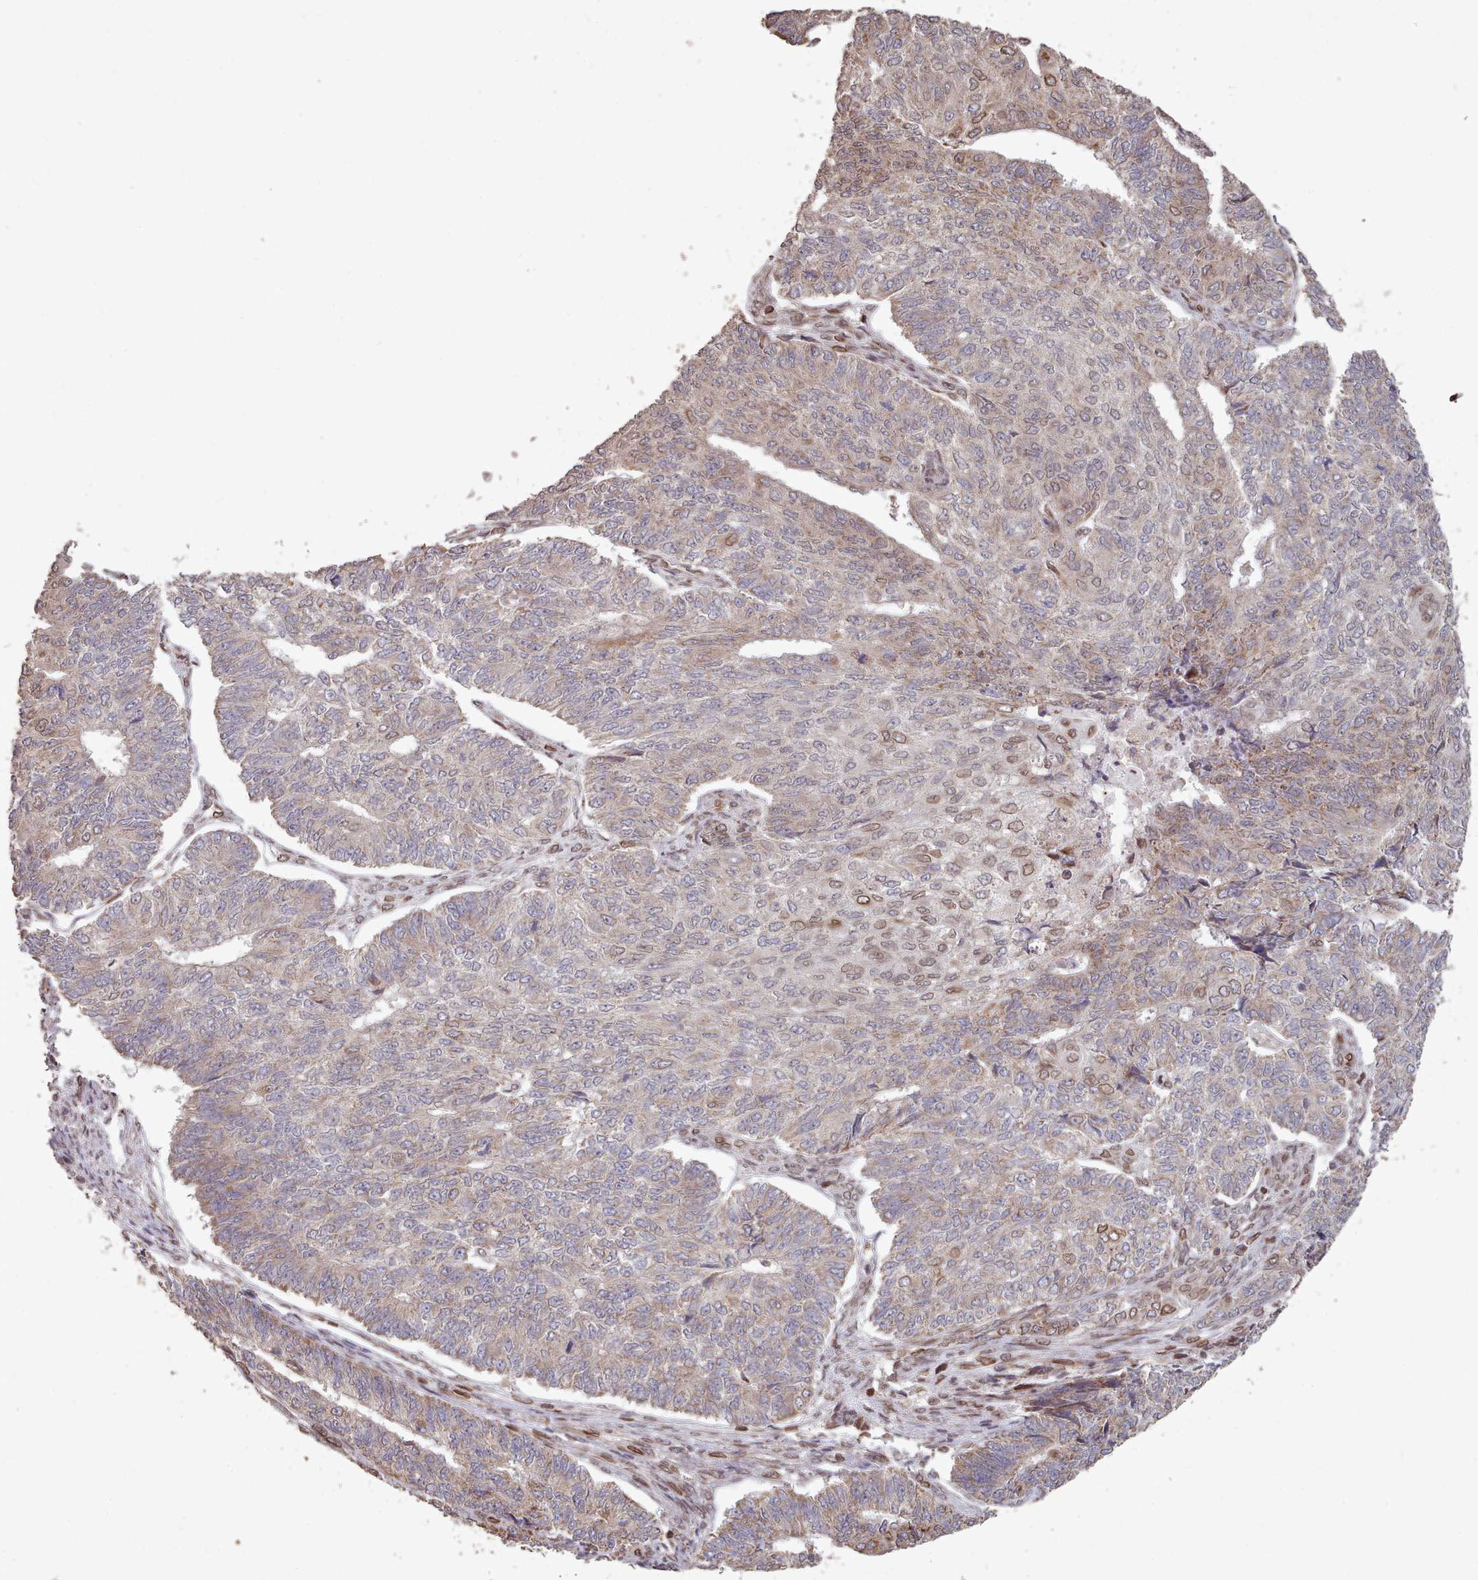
{"staining": {"intensity": "weak", "quantity": "<25%", "location": "cytoplasmic/membranous"}, "tissue": "endometrial cancer", "cell_type": "Tumor cells", "image_type": "cancer", "snomed": [{"axis": "morphology", "description": "Adenocarcinoma, NOS"}, {"axis": "topography", "description": "Endometrium"}], "caption": "Human adenocarcinoma (endometrial) stained for a protein using IHC demonstrates no staining in tumor cells.", "gene": "TOR1AIP1", "patient": {"sex": "female", "age": 32}}